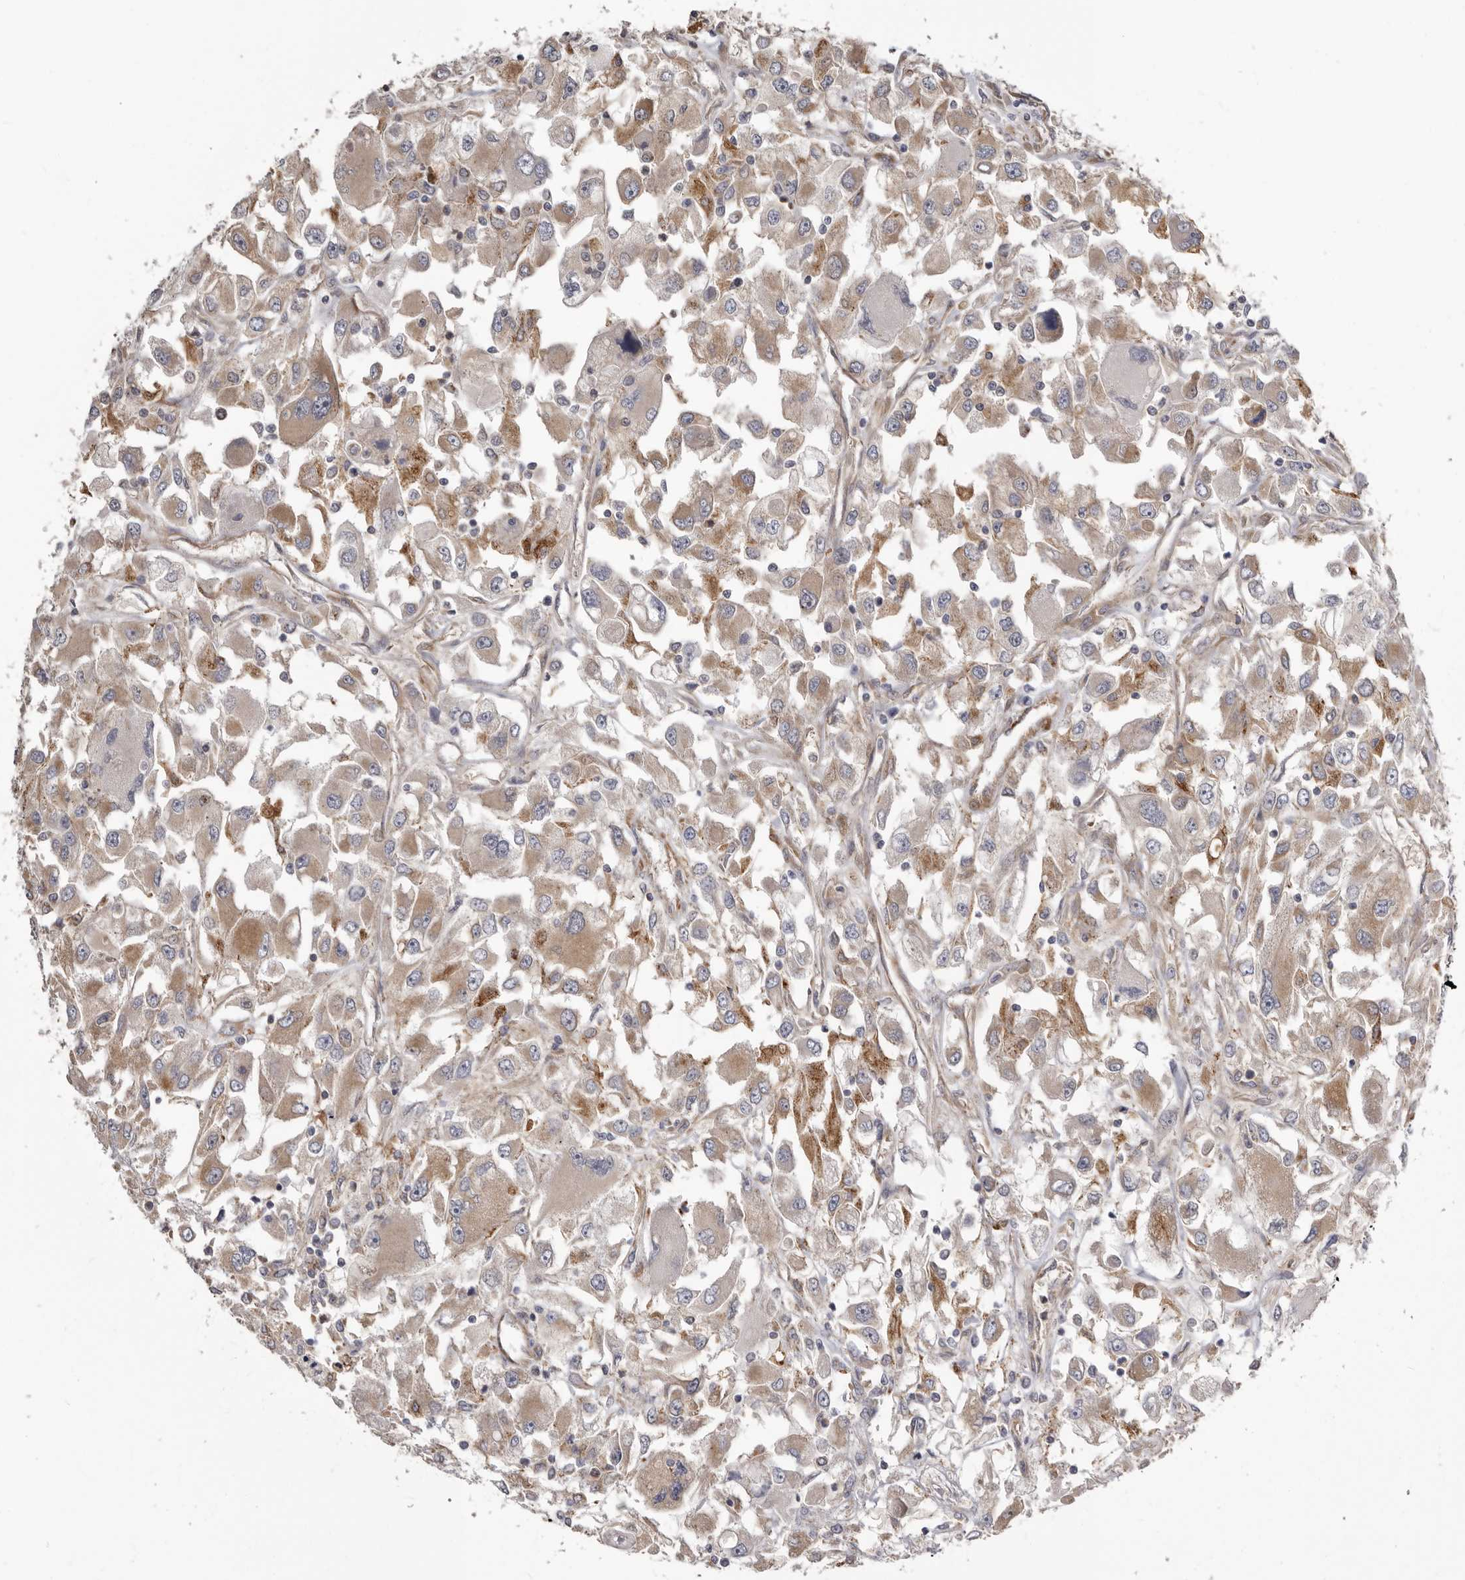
{"staining": {"intensity": "moderate", "quantity": "<25%", "location": "cytoplasmic/membranous"}, "tissue": "renal cancer", "cell_type": "Tumor cells", "image_type": "cancer", "snomed": [{"axis": "morphology", "description": "Adenocarcinoma, NOS"}, {"axis": "topography", "description": "Kidney"}], "caption": "DAB immunohistochemical staining of human adenocarcinoma (renal) demonstrates moderate cytoplasmic/membranous protein expression in about <25% of tumor cells. Using DAB (brown) and hematoxylin (blue) stains, captured at high magnification using brightfield microscopy.", "gene": "ENAH", "patient": {"sex": "female", "age": 52}}